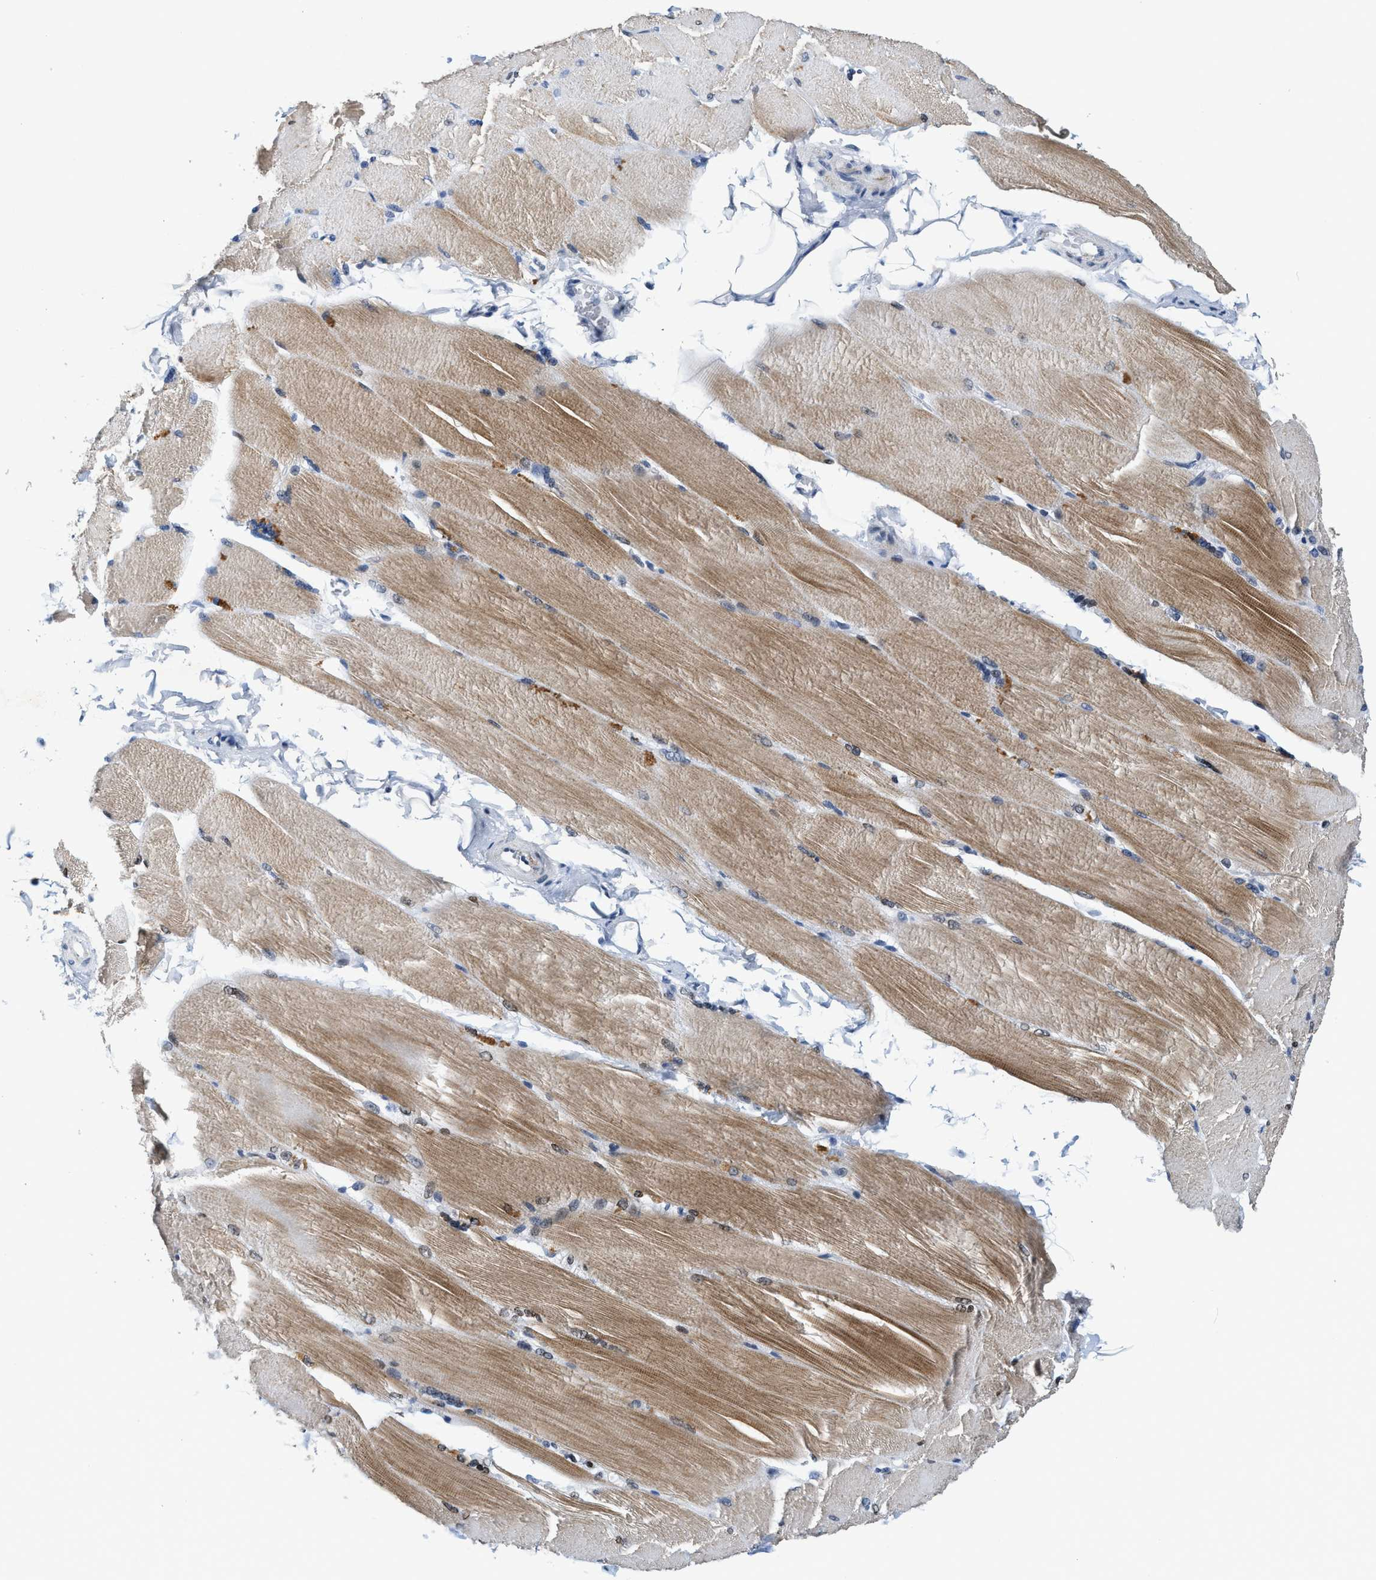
{"staining": {"intensity": "moderate", "quantity": "25%-75%", "location": "cytoplasmic/membranous,nuclear"}, "tissue": "skeletal muscle", "cell_type": "Myocytes", "image_type": "normal", "snomed": [{"axis": "morphology", "description": "Normal tissue, NOS"}, {"axis": "topography", "description": "Skin"}, {"axis": "topography", "description": "Skeletal muscle"}], "caption": "The image demonstrates a brown stain indicating the presence of a protein in the cytoplasmic/membranous,nuclear of myocytes in skeletal muscle.", "gene": "SETD1B", "patient": {"sex": "male", "age": 83}}